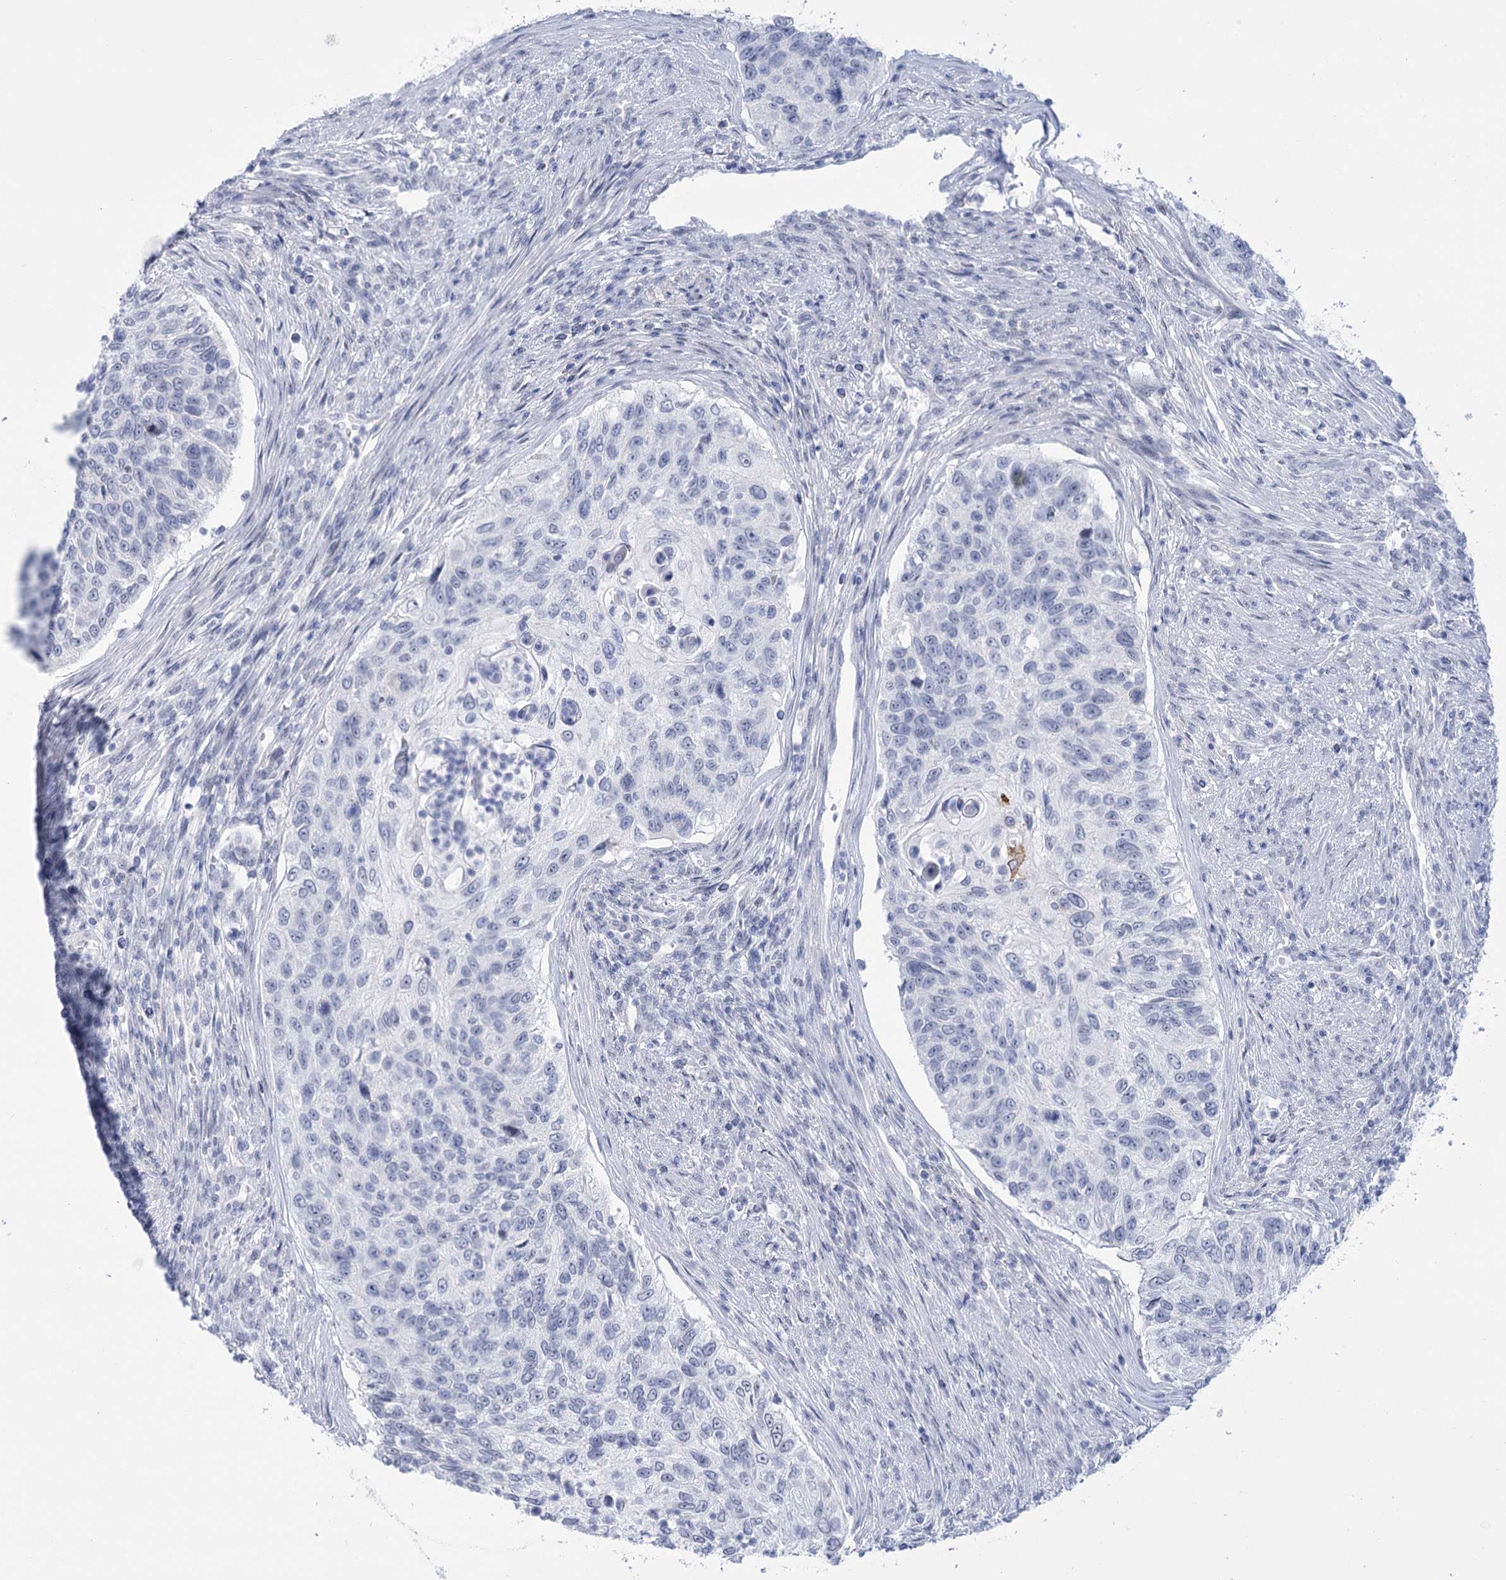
{"staining": {"intensity": "negative", "quantity": "none", "location": "none"}, "tissue": "urothelial cancer", "cell_type": "Tumor cells", "image_type": "cancer", "snomed": [{"axis": "morphology", "description": "Urothelial carcinoma, High grade"}, {"axis": "topography", "description": "Urinary bladder"}], "caption": "Tumor cells are negative for protein expression in human high-grade urothelial carcinoma. (Brightfield microscopy of DAB IHC at high magnification).", "gene": "HORMAD1", "patient": {"sex": "female", "age": 60}}